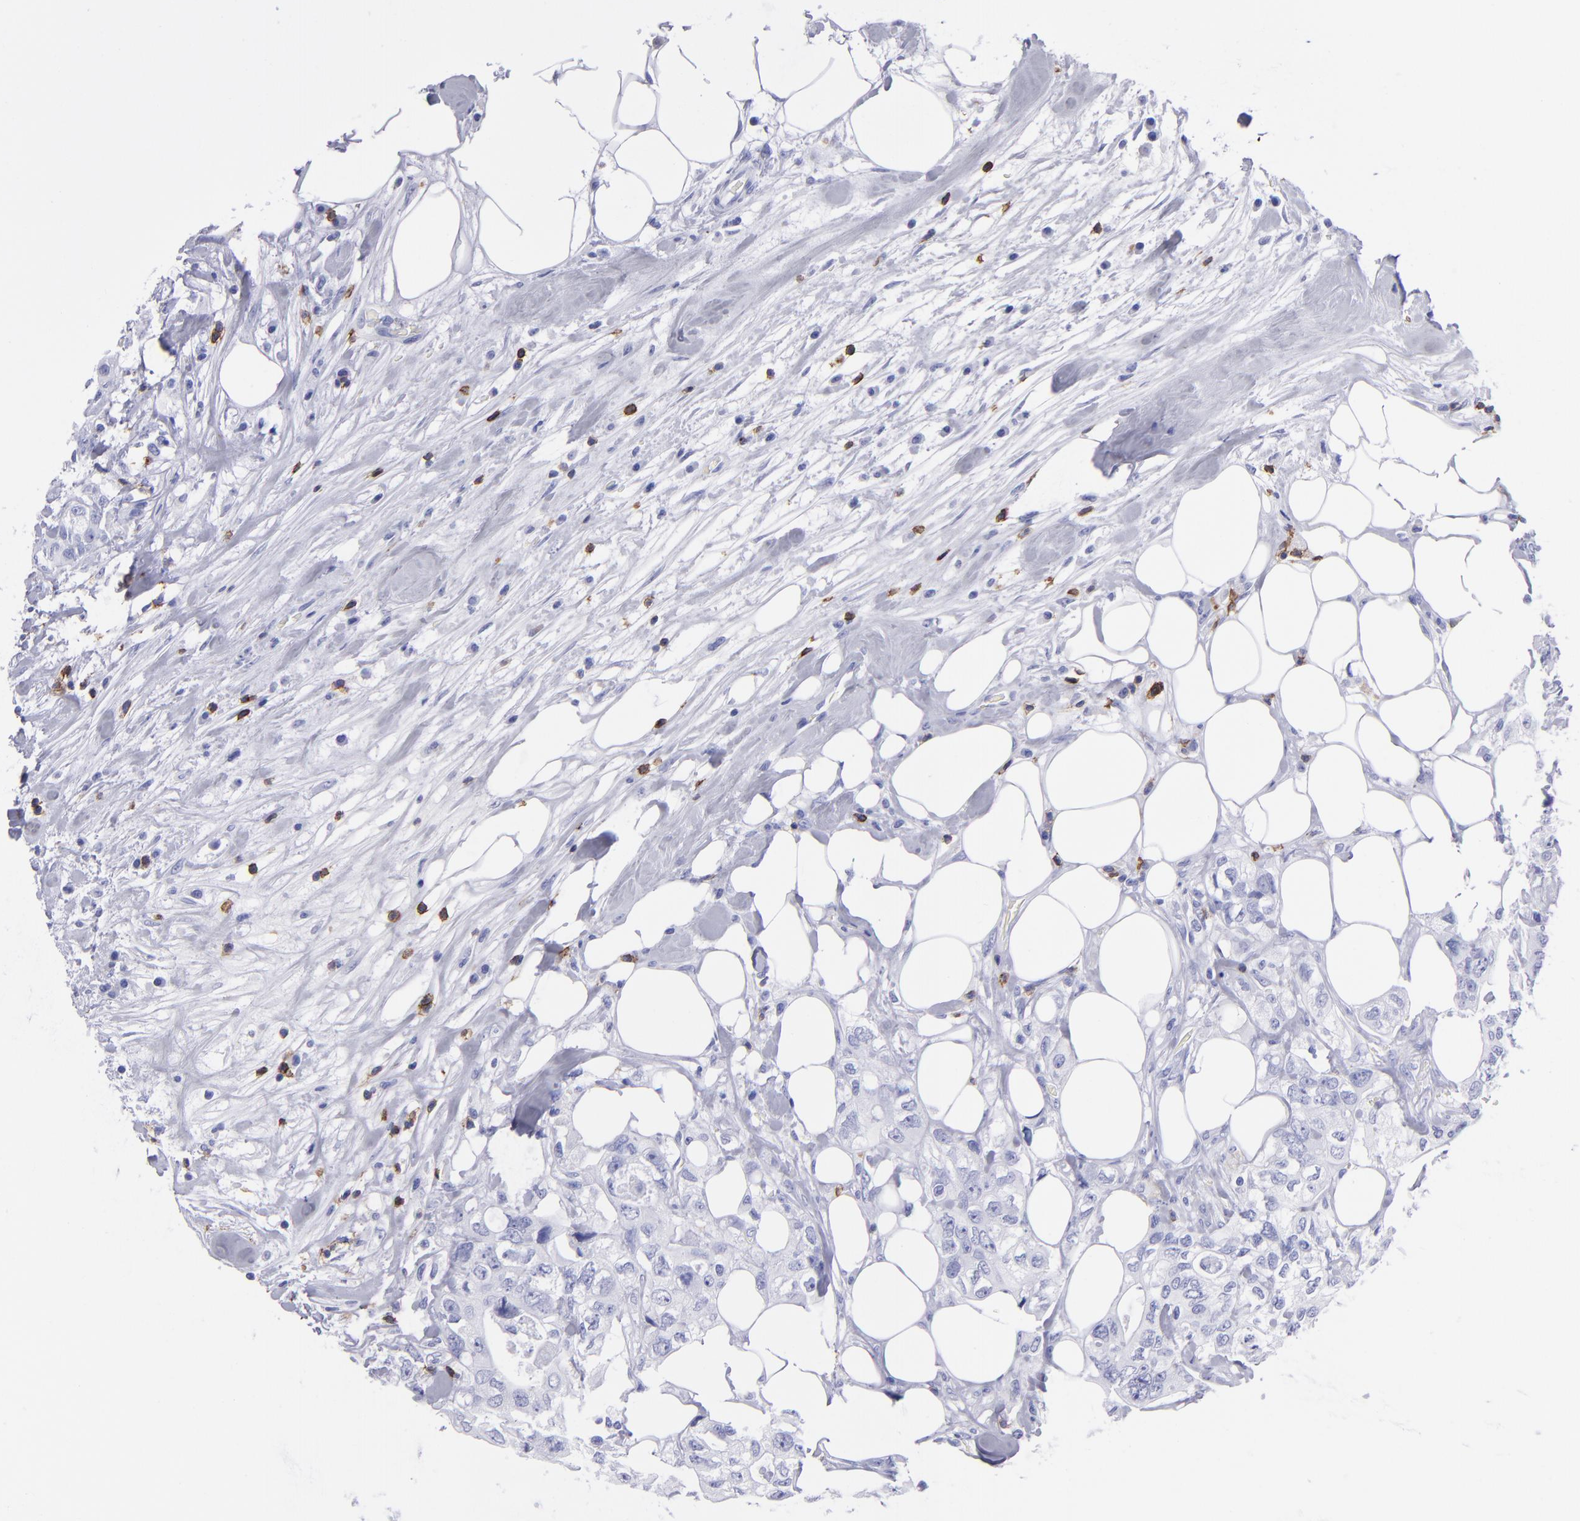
{"staining": {"intensity": "negative", "quantity": "none", "location": "none"}, "tissue": "colorectal cancer", "cell_type": "Tumor cells", "image_type": "cancer", "snomed": [{"axis": "morphology", "description": "Adenocarcinoma, NOS"}, {"axis": "topography", "description": "Rectum"}], "caption": "IHC image of neoplastic tissue: colorectal cancer stained with DAB demonstrates no significant protein staining in tumor cells. The staining is performed using DAB brown chromogen with nuclei counter-stained in using hematoxylin.", "gene": "CD6", "patient": {"sex": "female", "age": 57}}